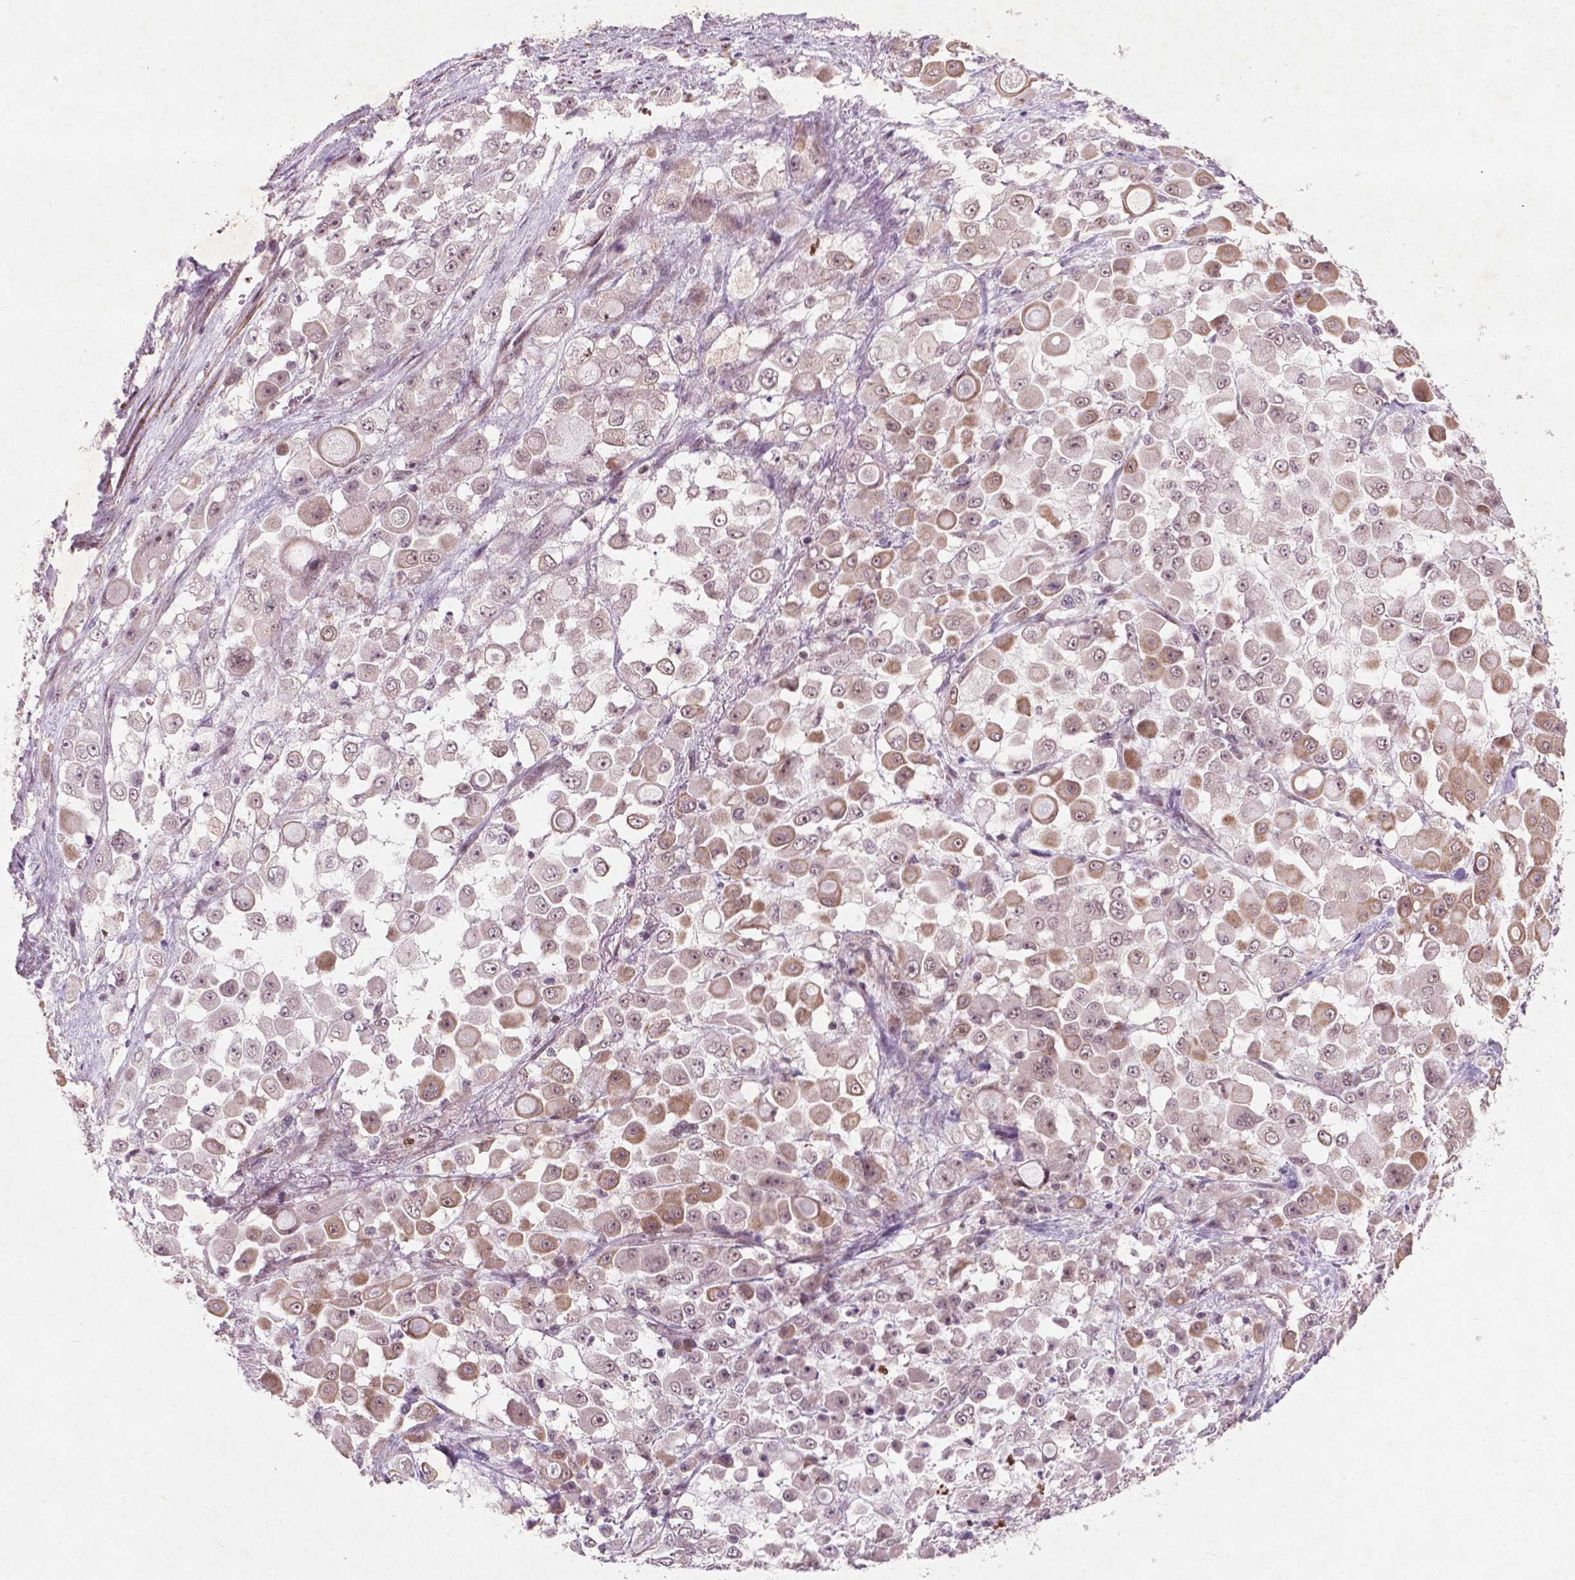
{"staining": {"intensity": "moderate", "quantity": "<25%", "location": "cytoplasmic/membranous,nuclear"}, "tissue": "stomach cancer", "cell_type": "Tumor cells", "image_type": "cancer", "snomed": [{"axis": "morphology", "description": "Adenocarcinoma, NOS"}, {"axis": "topography", "description": "Stomach"}], "caption": "Immunohistochemical staining of human stomach cancer (adenocarcinoma) demonstrates low levels of moderate cytoplasmic/membranous and nuclear positivity in approximately <25% of tumor cells. The protein is shown in brown color, while the nuclei are stained blue.", "gene": "NFAT5", "patient": {"sex": "female", "age": 76}}